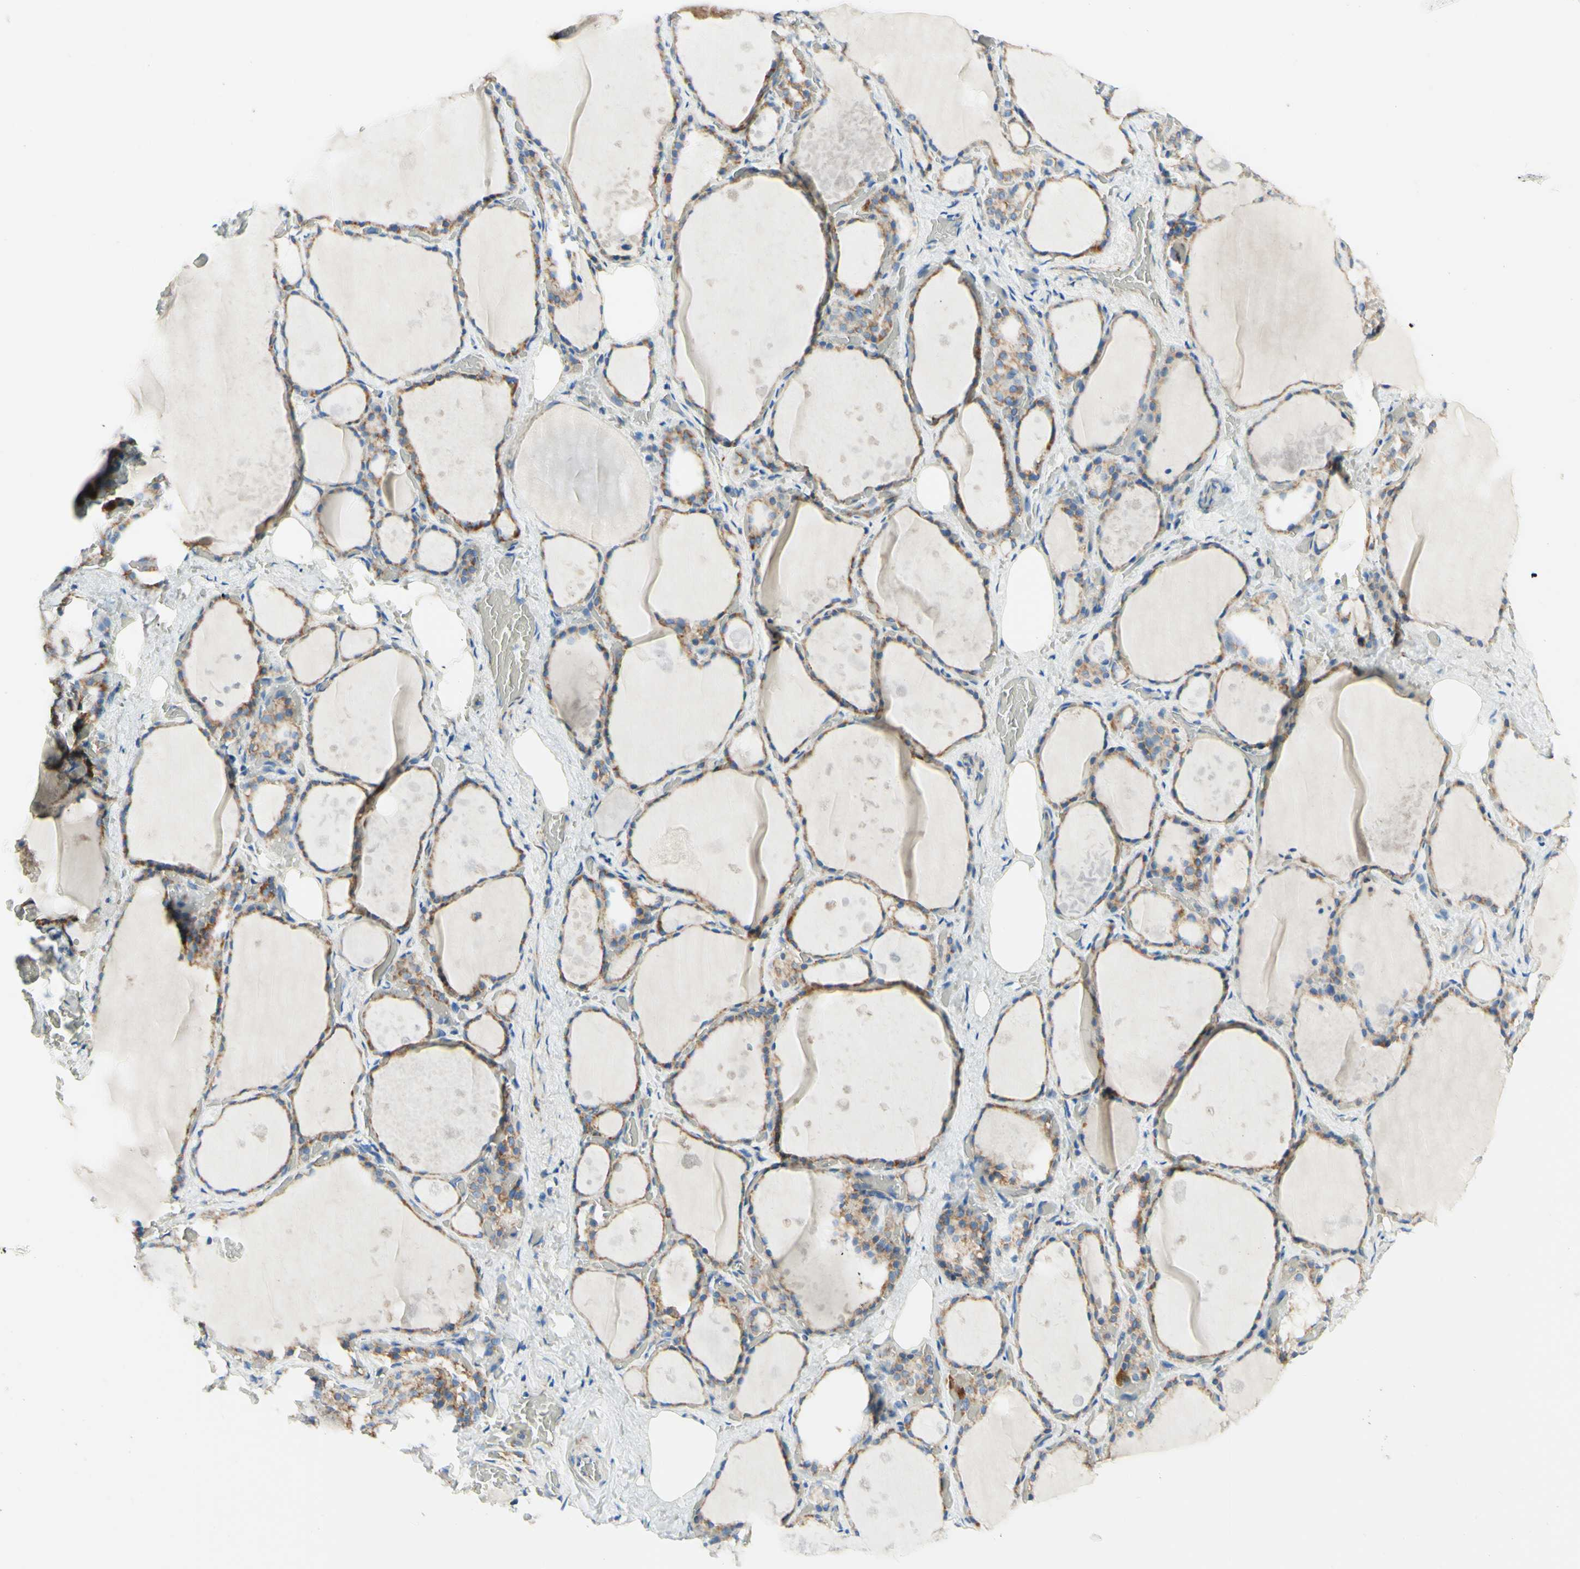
{"staining": {"intensity": "strong", "quantity": ">75%", "location": "cytoplasmic/membranous"}, "tissue": "thyroid gland", "cell_type": "Glandular cells", "image_type": "normal", "snomed": [{"axis": "morphology", "description": "Normal tissue, NOS"}, {"axis": "topography", "description": "Thyroid gland"}], "caption": "Strong cytoplasmic/membranous staining is present in approximately >75% of glandular cells in normal thyroid gland. The protein of interest is stained brown, and the nuclei are stained in blue (DAB (3,3'-diaminobenzidine) IHC with brightfield microscopy, high magnification).", "gene": "ARMC10", "patient": {"sex": "male", "age": 61}}